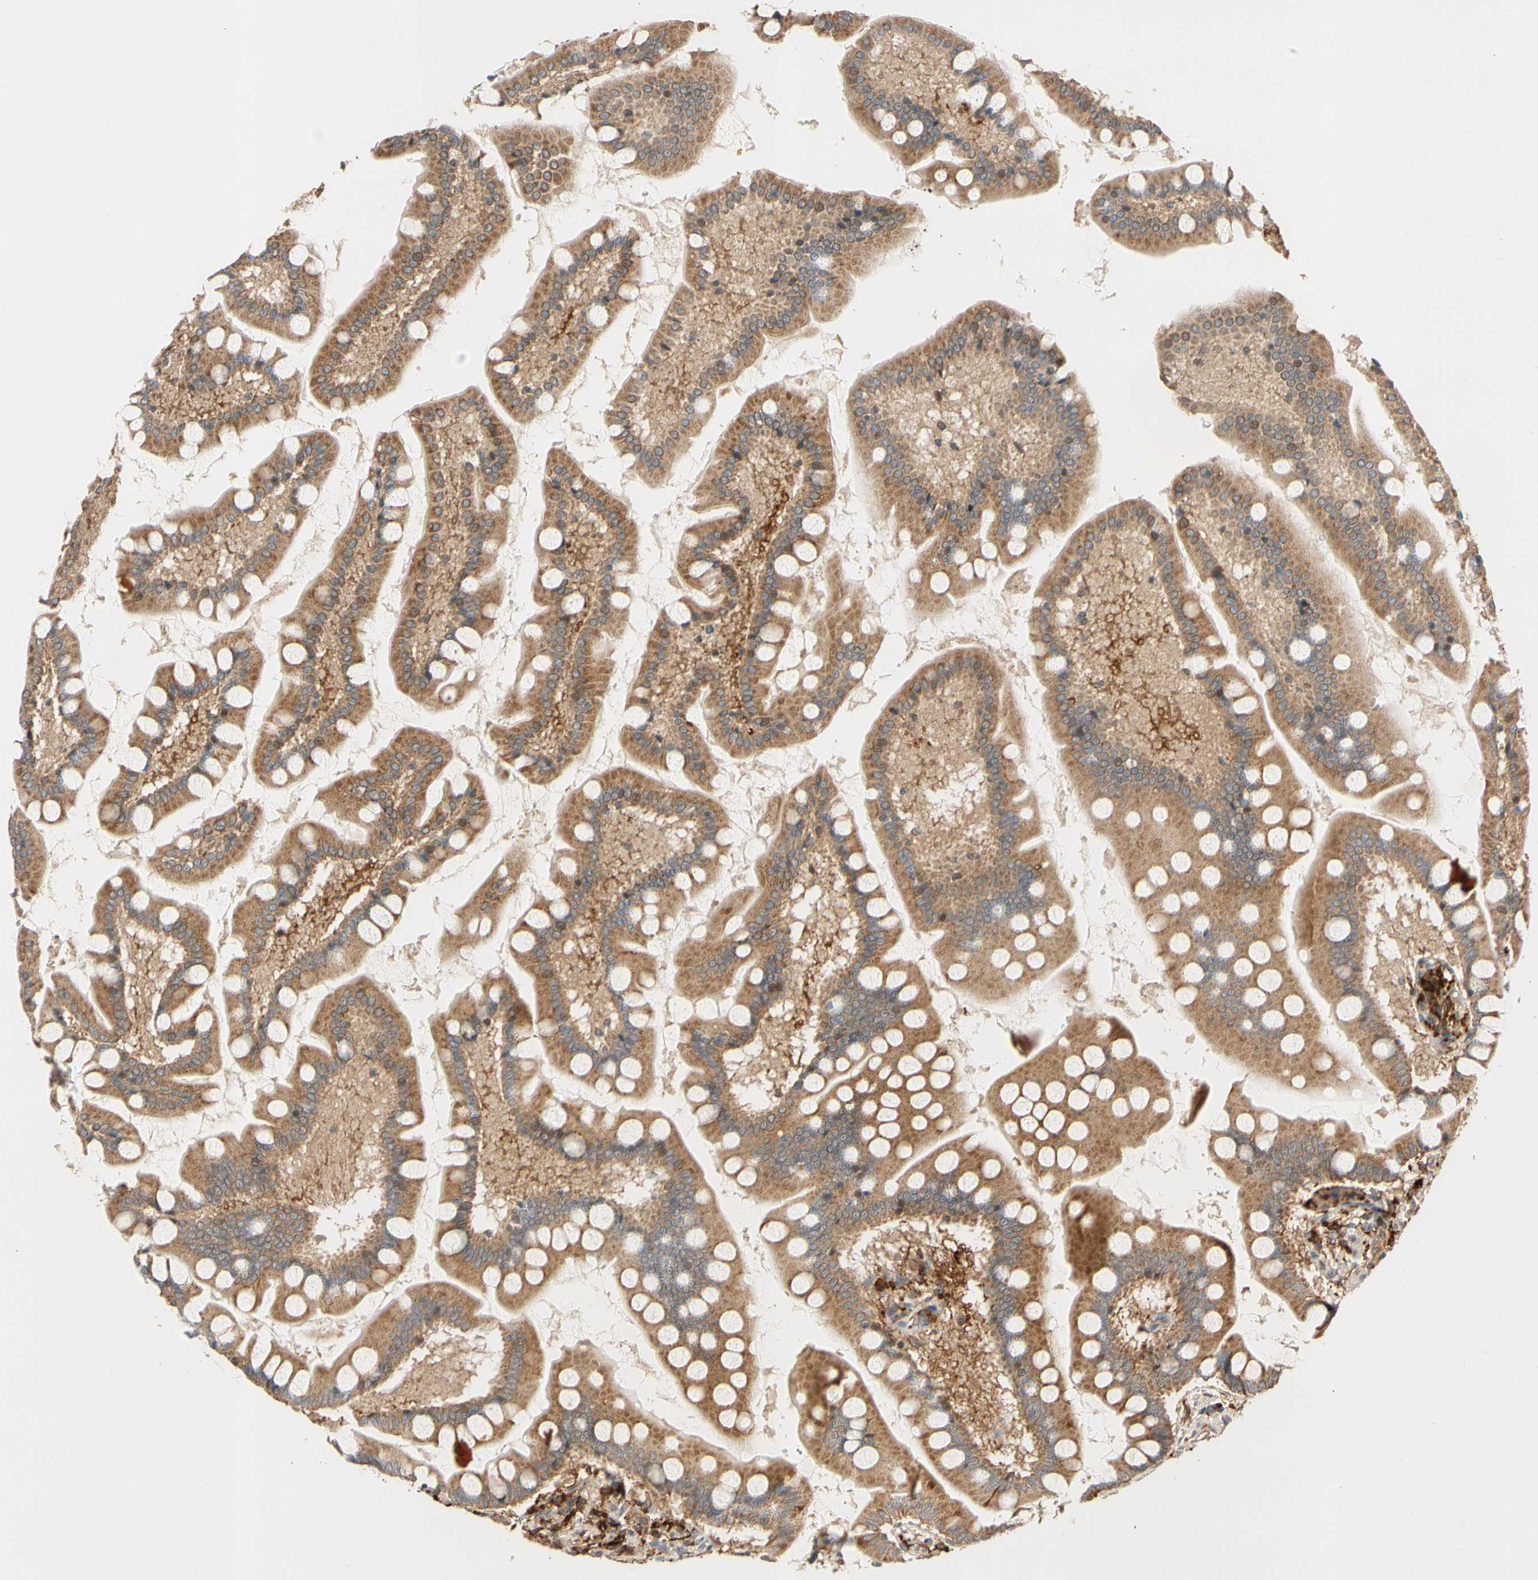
{"staining": {"intensity": "strong", "quantity": ">75%", "location": "cytoplasmic/membranous"}, "tissue": "small intestine", "cell_type": "Glandular cells", "image_type": "normal", "snomed": [{"axis": "morphology", "description": "Normal tissue, NOS"}, {"axis": "topography", "description": "Small intestine"}], "caption": "Small intestine stained with immunohistochemistry reveals strong cytoplasmic/membranous expression in approximately >75% of glandular cells. (Brightfield microscopy of DAB IHC at high magnification).", "gene": "ANKHD1", "patient": {"sex": "male", "age": 41}}